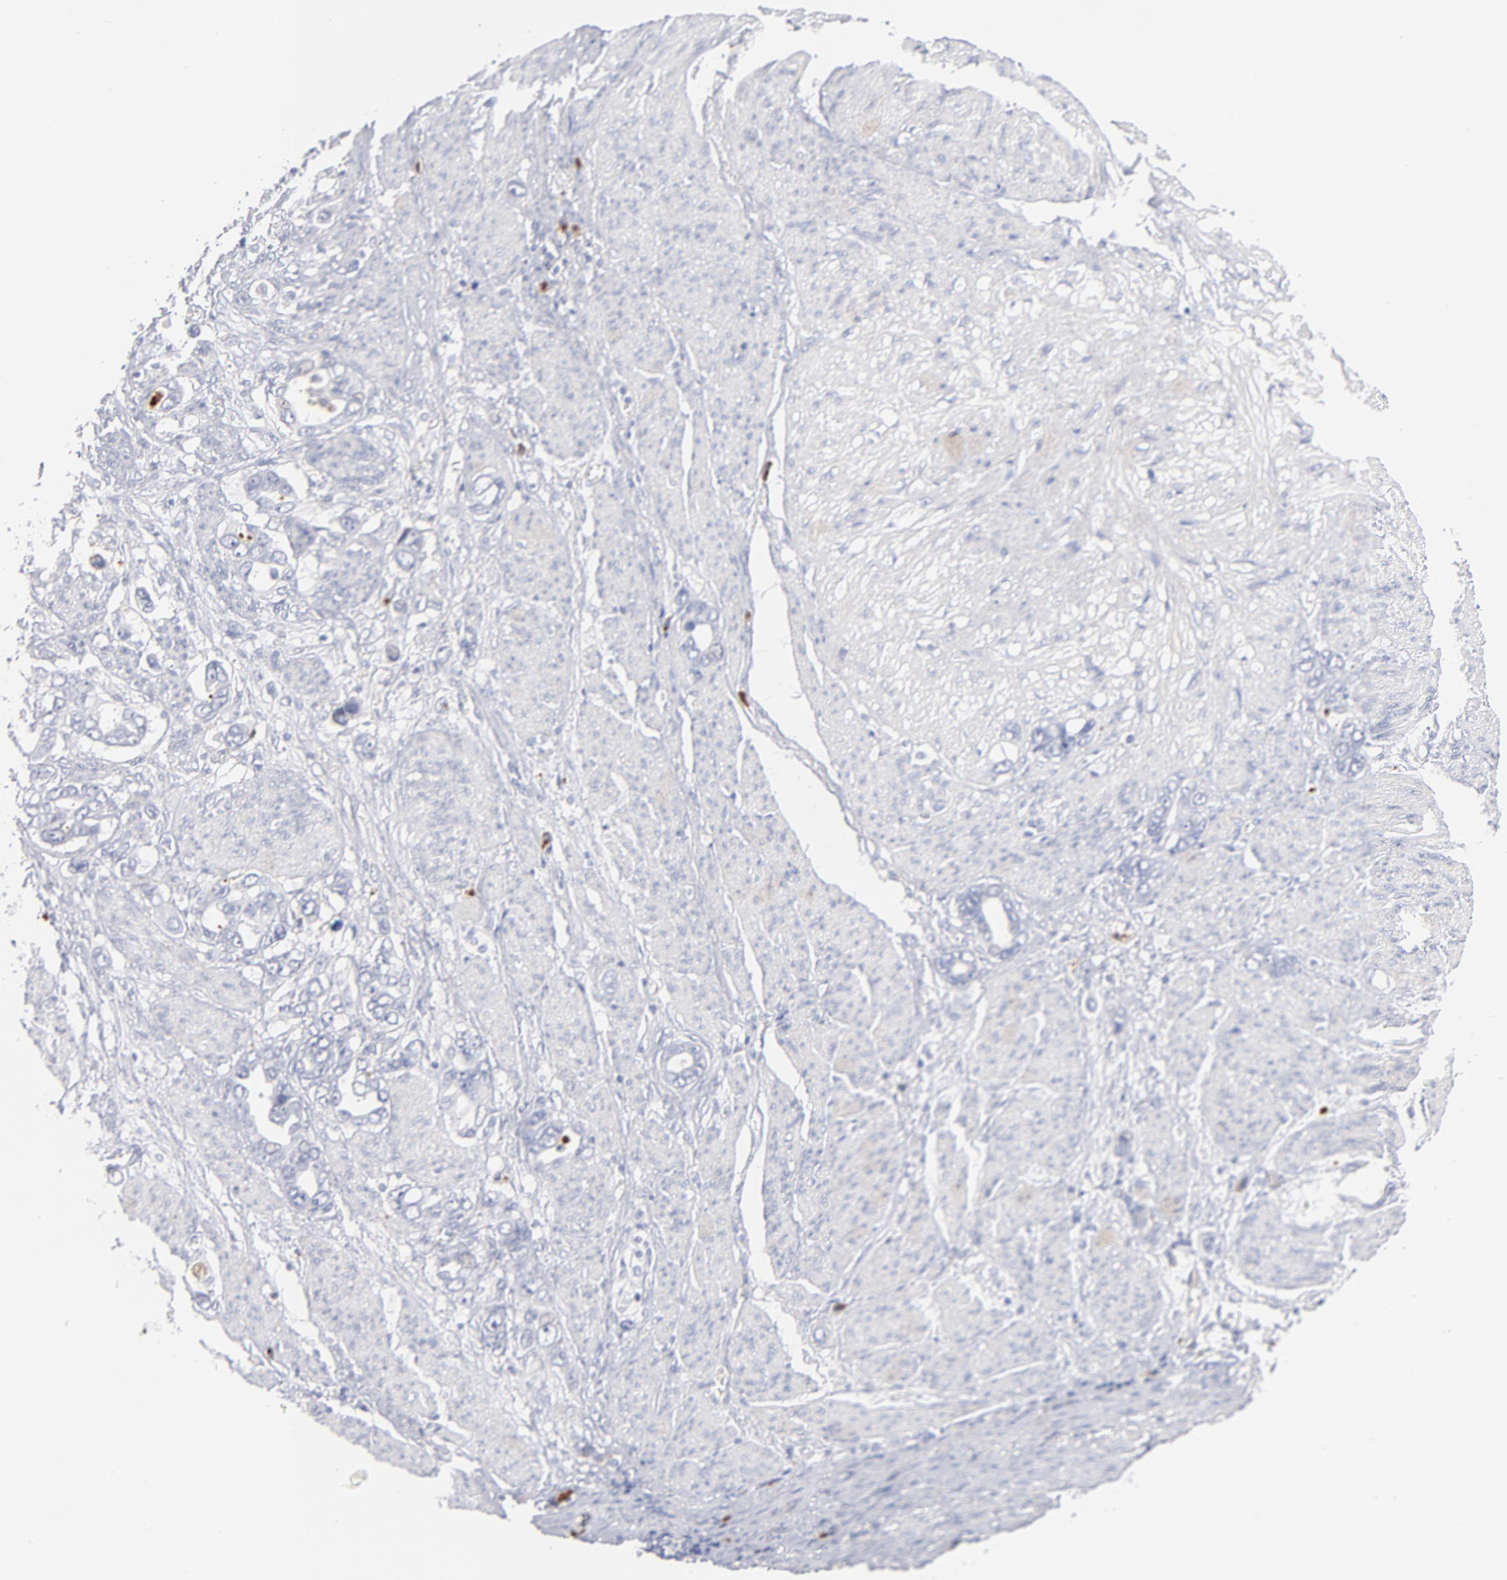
{"staining": {"intensity": "negative", "quantity": "none", "location": "none"}, "tissue": "stomach cancer", "cell_type": "Tumor cells", "image_type": "cancer", "snomed": [{"axis": "morphology", "description": "Adenocarcinoma, NOS"}, {"axis": "topography", "description": "Stomach"}], "caption": "Tumor cells show no significant protein expression in stomach cancer (adenocarcinoma).", "gene": "PLAT", "patient": {"sex": "male", "age": 78}}